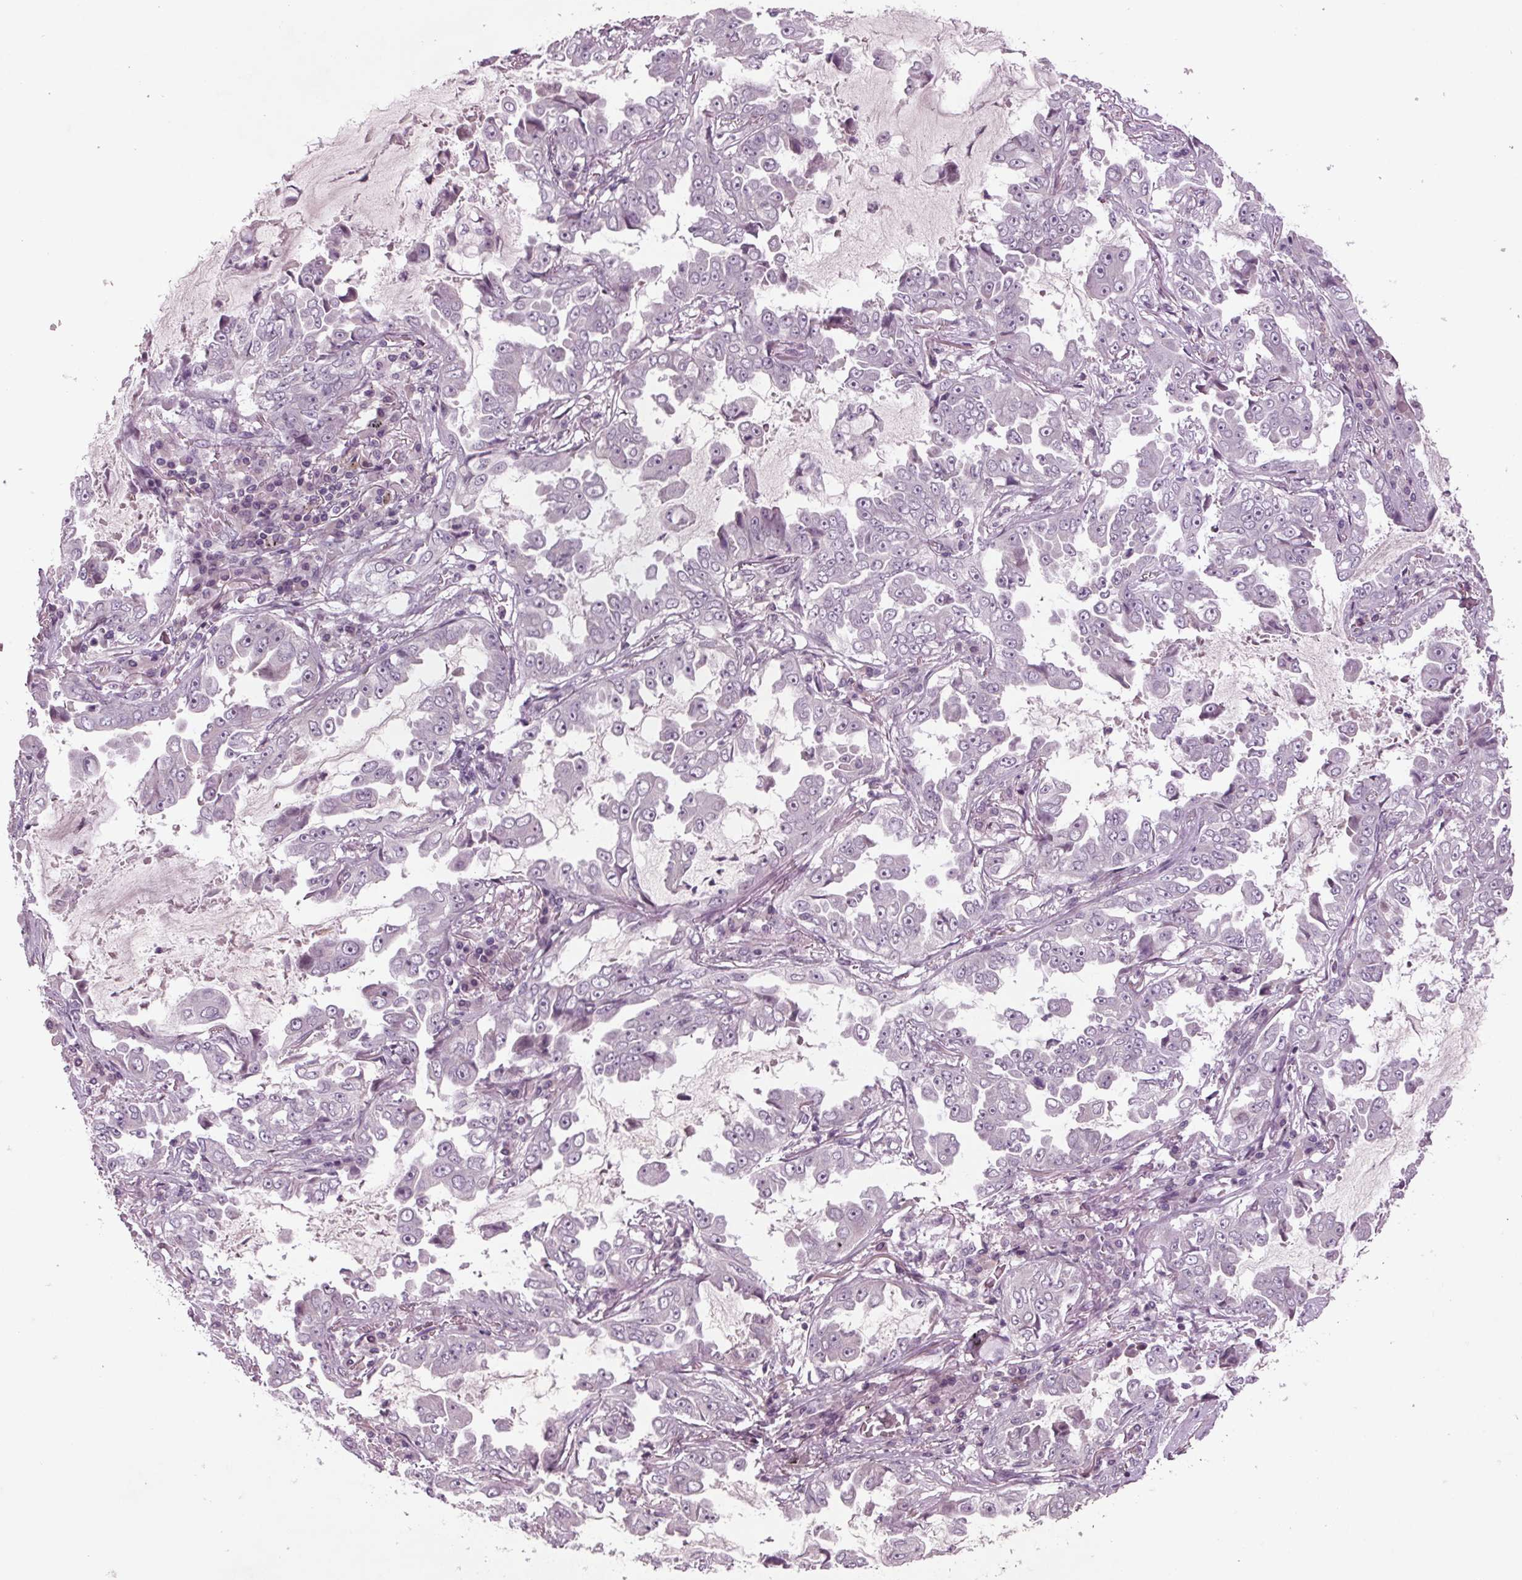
{"staining": {"intensity": "negative", "quantity": "none", "location": "none"}, "tissue": "lung cancer", "cell_type": "Tumor cells", "image_type": "cancer", "snomed": [{"axis": "morphology", "description": "Adenocarcinoma, NOS"}, {"axis": "topography", "description": "Lung"}], "caption": "Tumor cells are negative for protein expression in human lung adenocarcinoma.", "gene": "BHLHE22", "patient": {"sex": "female", "age": 52}}